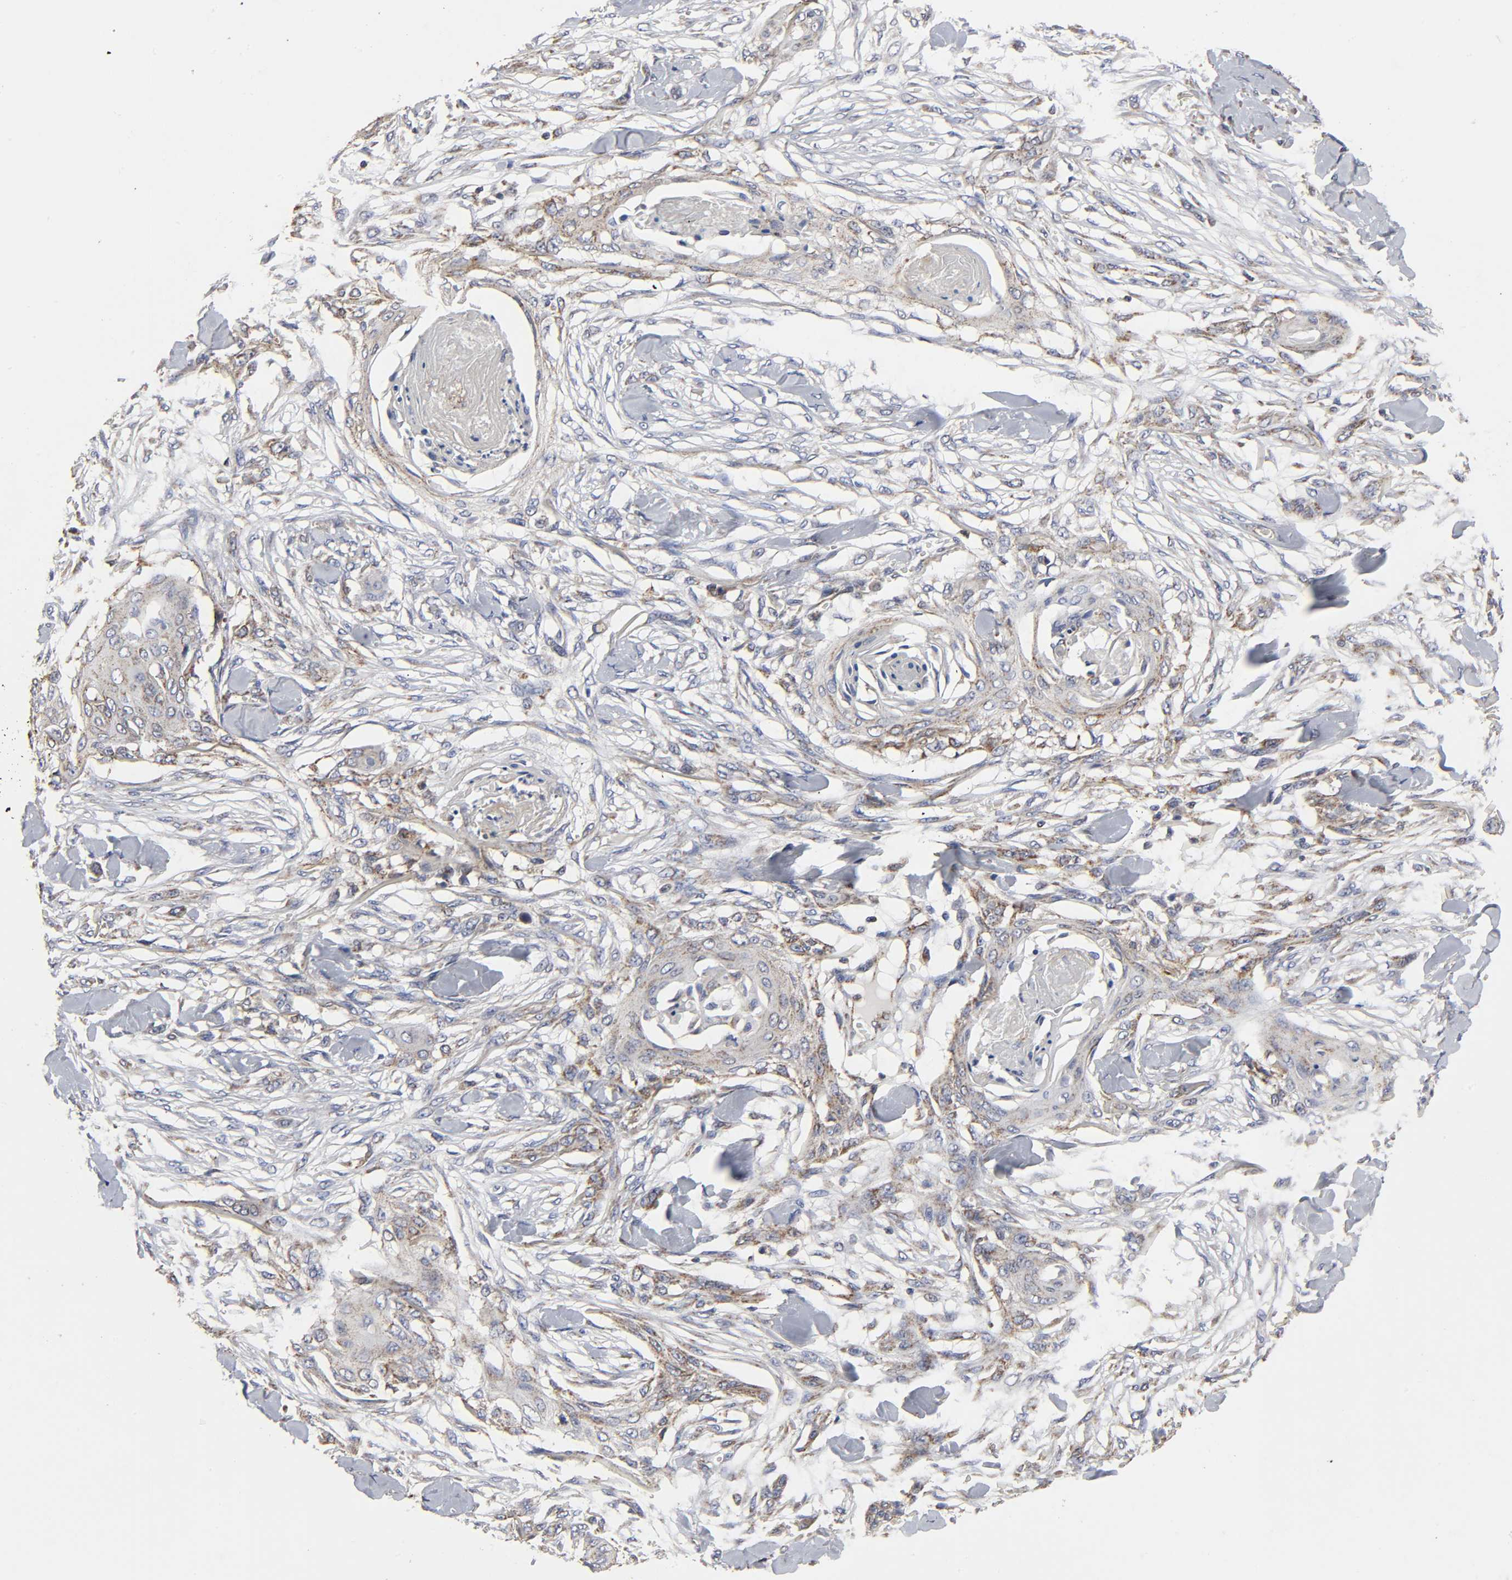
{"staining": {"intensity": "weak", "quantity": "25%-75%", "location": "cytoplasmic/membranous"}, "tissue": "skin cancer", "cell_type": "Tumor cells", "image_type": "cancer", "snomed": [{"axis": "morphology", "description": "Normal tissue, NOS"}, {"axis": "morphology", "description": "Squamous cell carcinoma, NOS"}, {"axis": "topography", "description": "Skin"}], "caption": "This micrograph exhibits skin cancer stained with IHC to label a protein in brown. The cytoplasmic/membranous of tumor cells show weak positivity for the protein. Nuclei are counter-stained blue.", "gene": "COX6B1", "patient": {"sex": "female", "age": 59}}